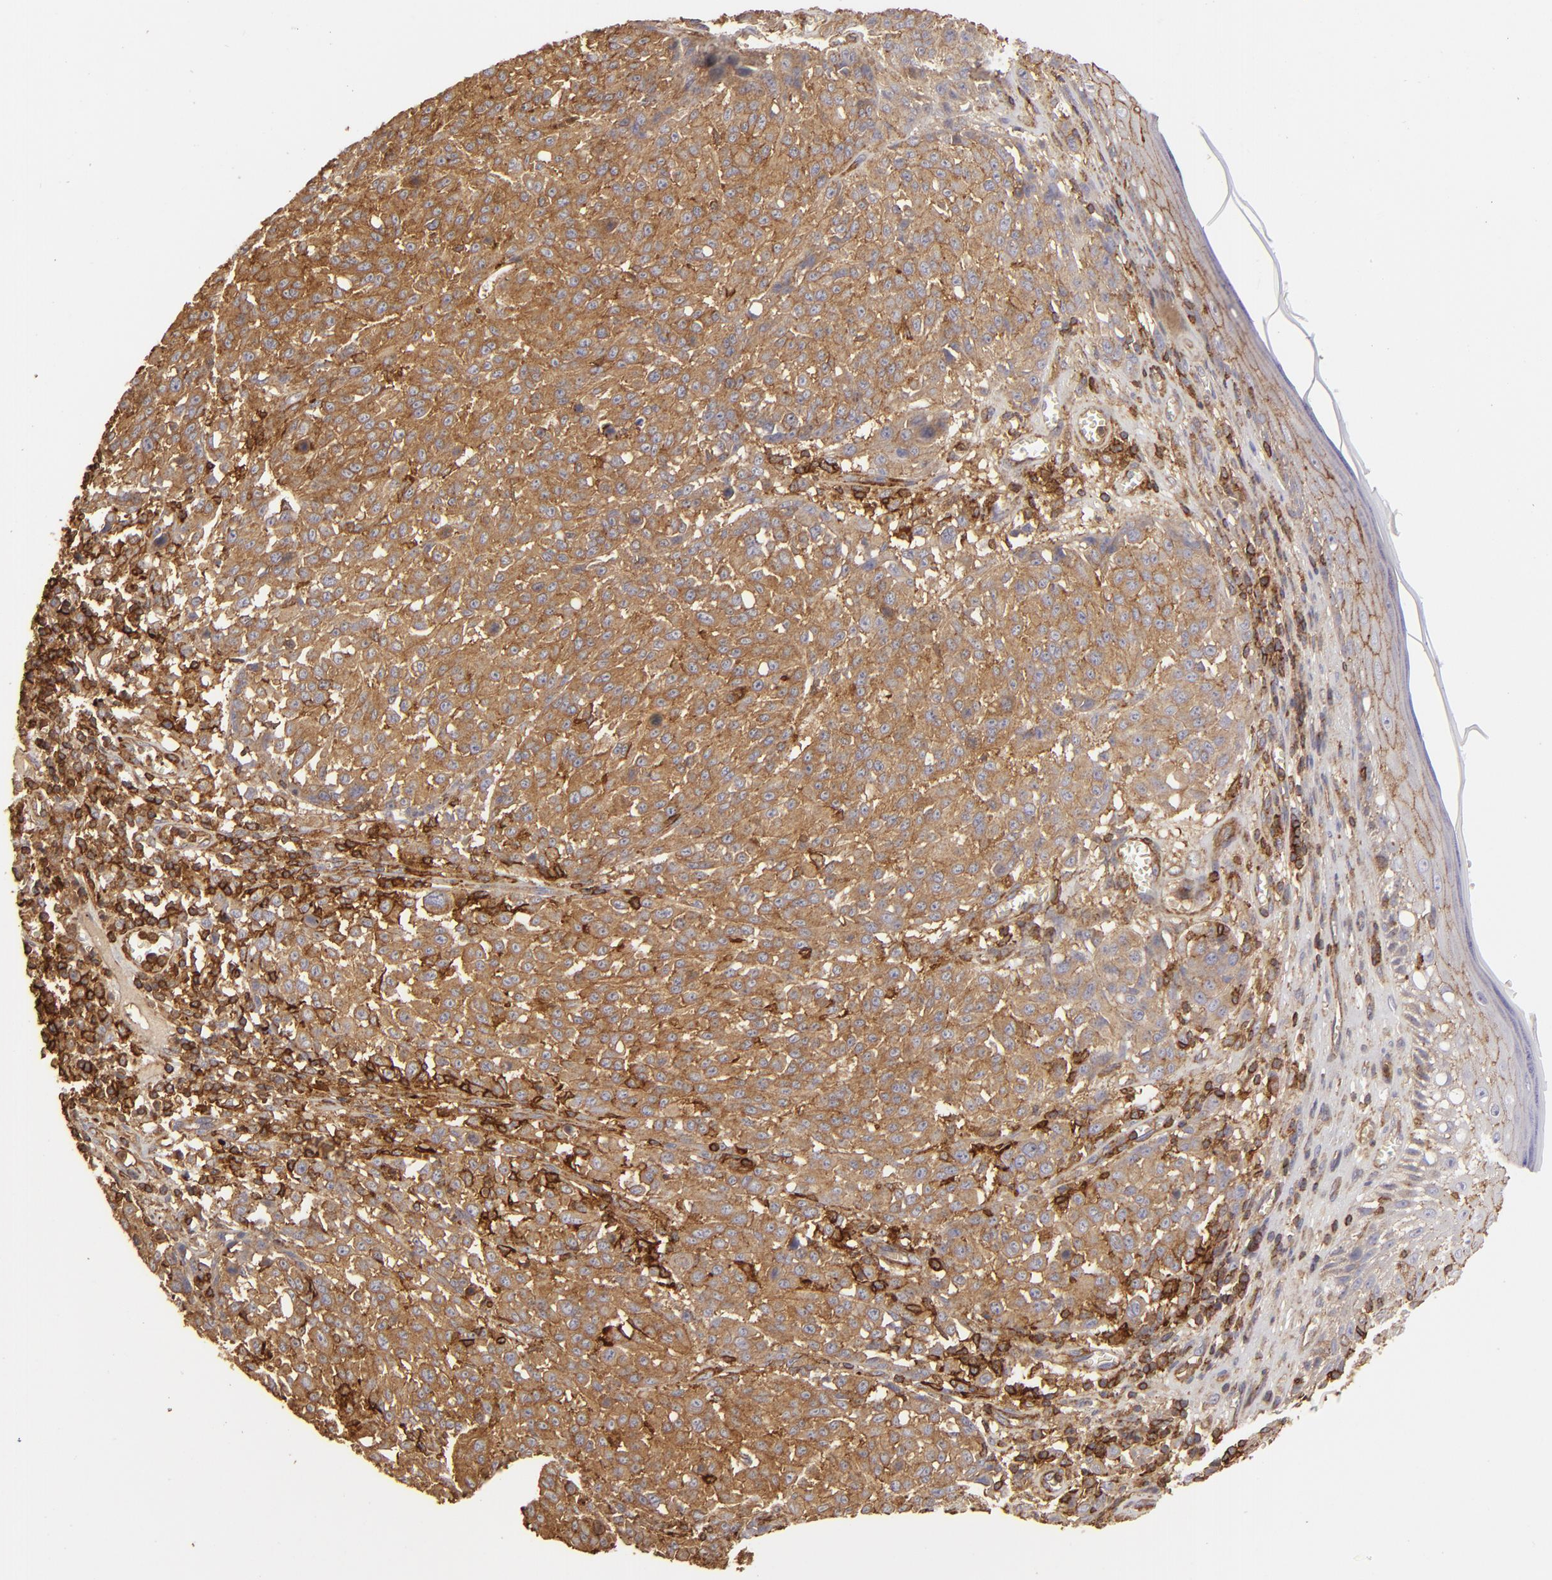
{"staining": {"intensity": "moderate", "quantity": ">75%", "location": "cytoplasmic/membranous"}, "tissue": "melanoma", "cell_type": "Tumor cells", "image_type": "cancer", "snomed": [{"axis": "morphology", "description": "Malignant melanoma, NOS"}, {"axis": "topography", "description": "Skin"}], "caption": "Melanoma stained for a protein reveals moderate cytoplasmic/membranous positivity in tumor cells.", "gene": "ACTB", "patient": {"sex": "female", "age": 49}}